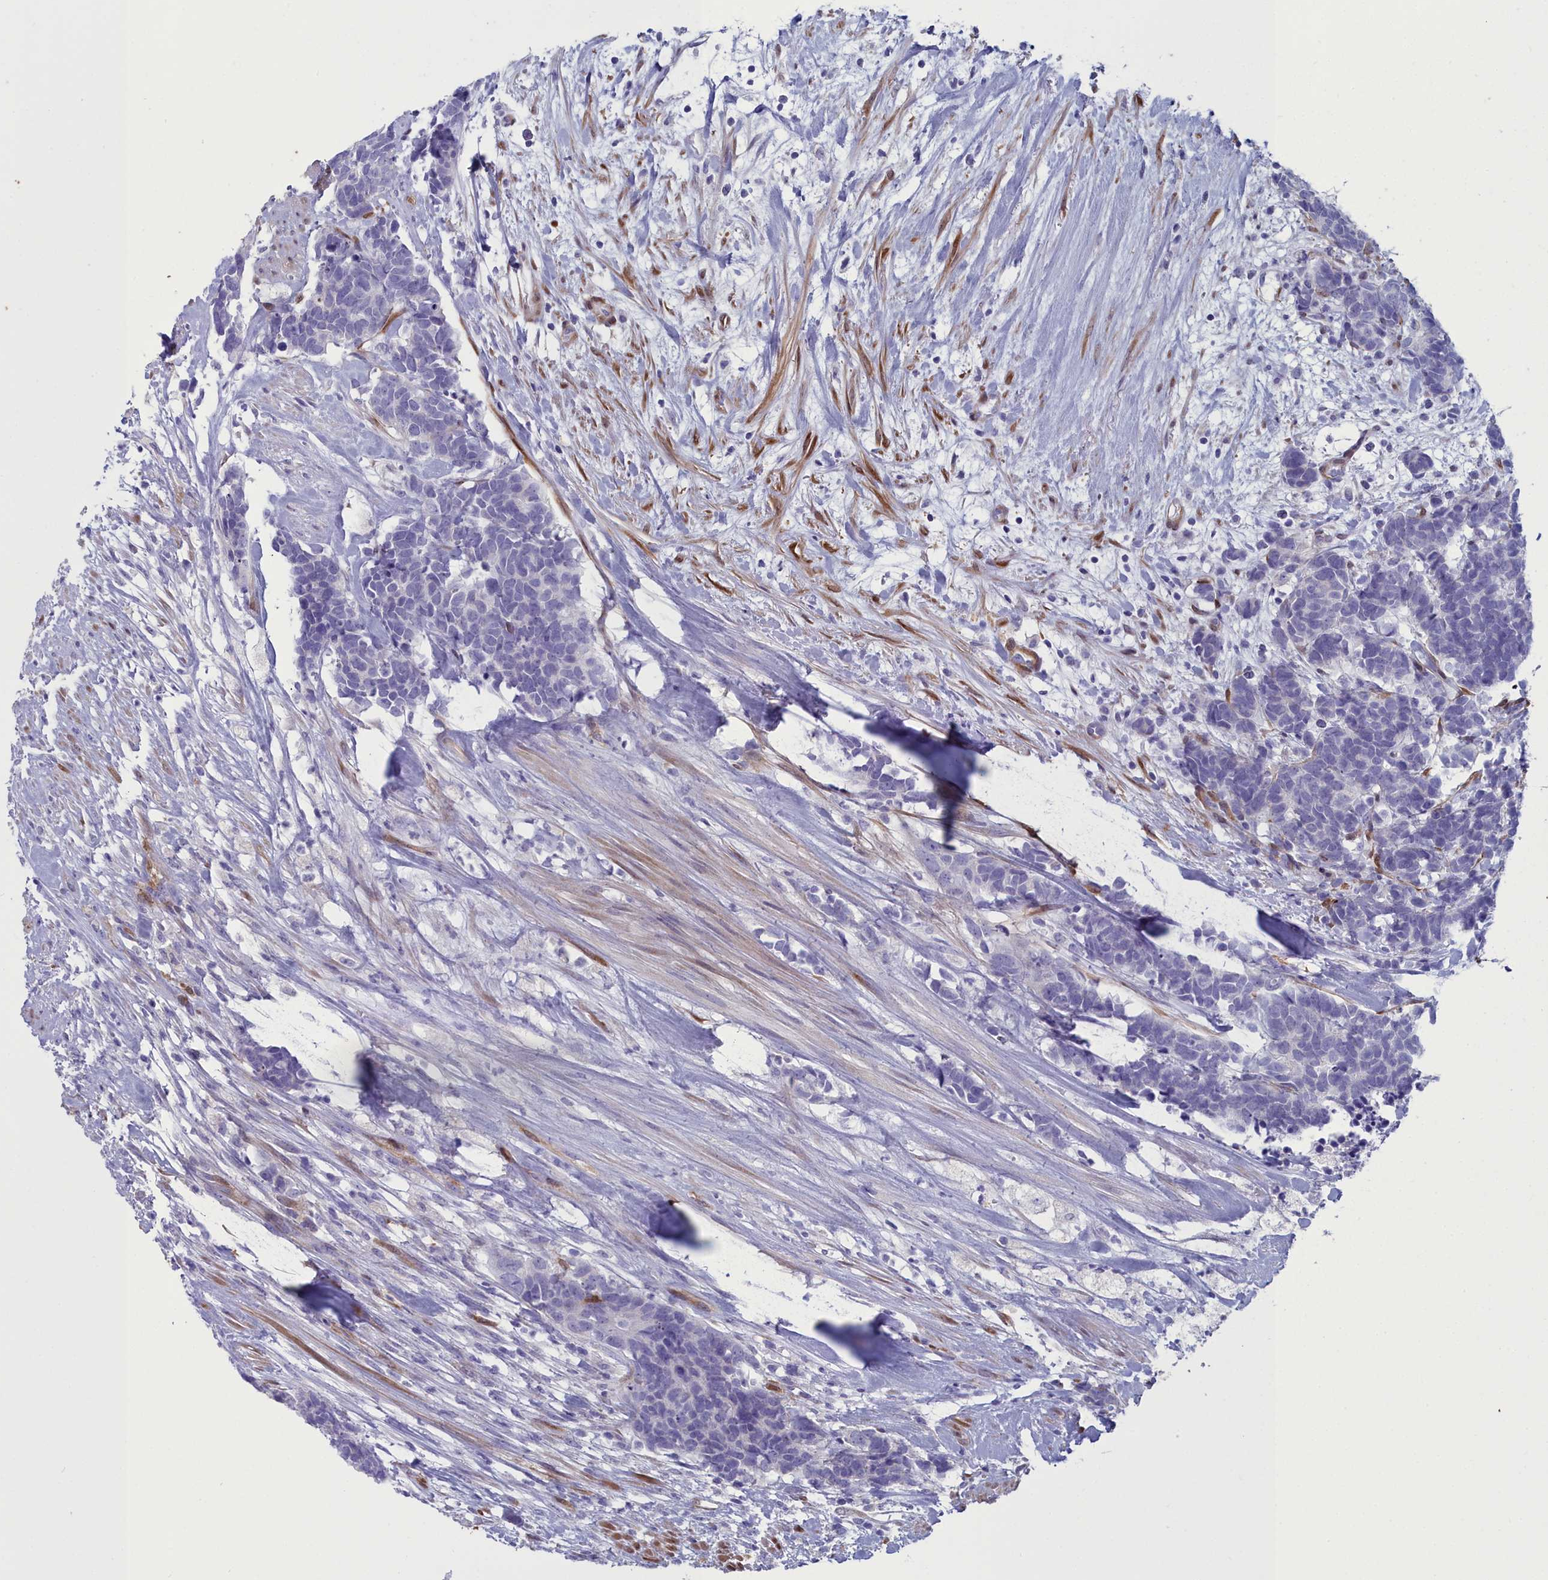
{"staining": {"intensity": "negative", "quantity": "none", "location": "none"}, "tissue": "carcinoid", "cell_type": "Tumor cells", "image_type": "cancer", "snomed": [{"axis": "morphology", "description": "Carcinoma, NOS"}, {"axis": "morphology", "description": "Carcinoid, malignant, NOS"}, {"axis": "topography", "description": "Prostate"}], "caption": "DAB (3,3'-diaminobenzidine) immunohistochemical staining of human carcinoma reveals no significant staining in tumor cells.", "gene": "PPP1R14A", "patient": {"sex": "male", "age": 57}}